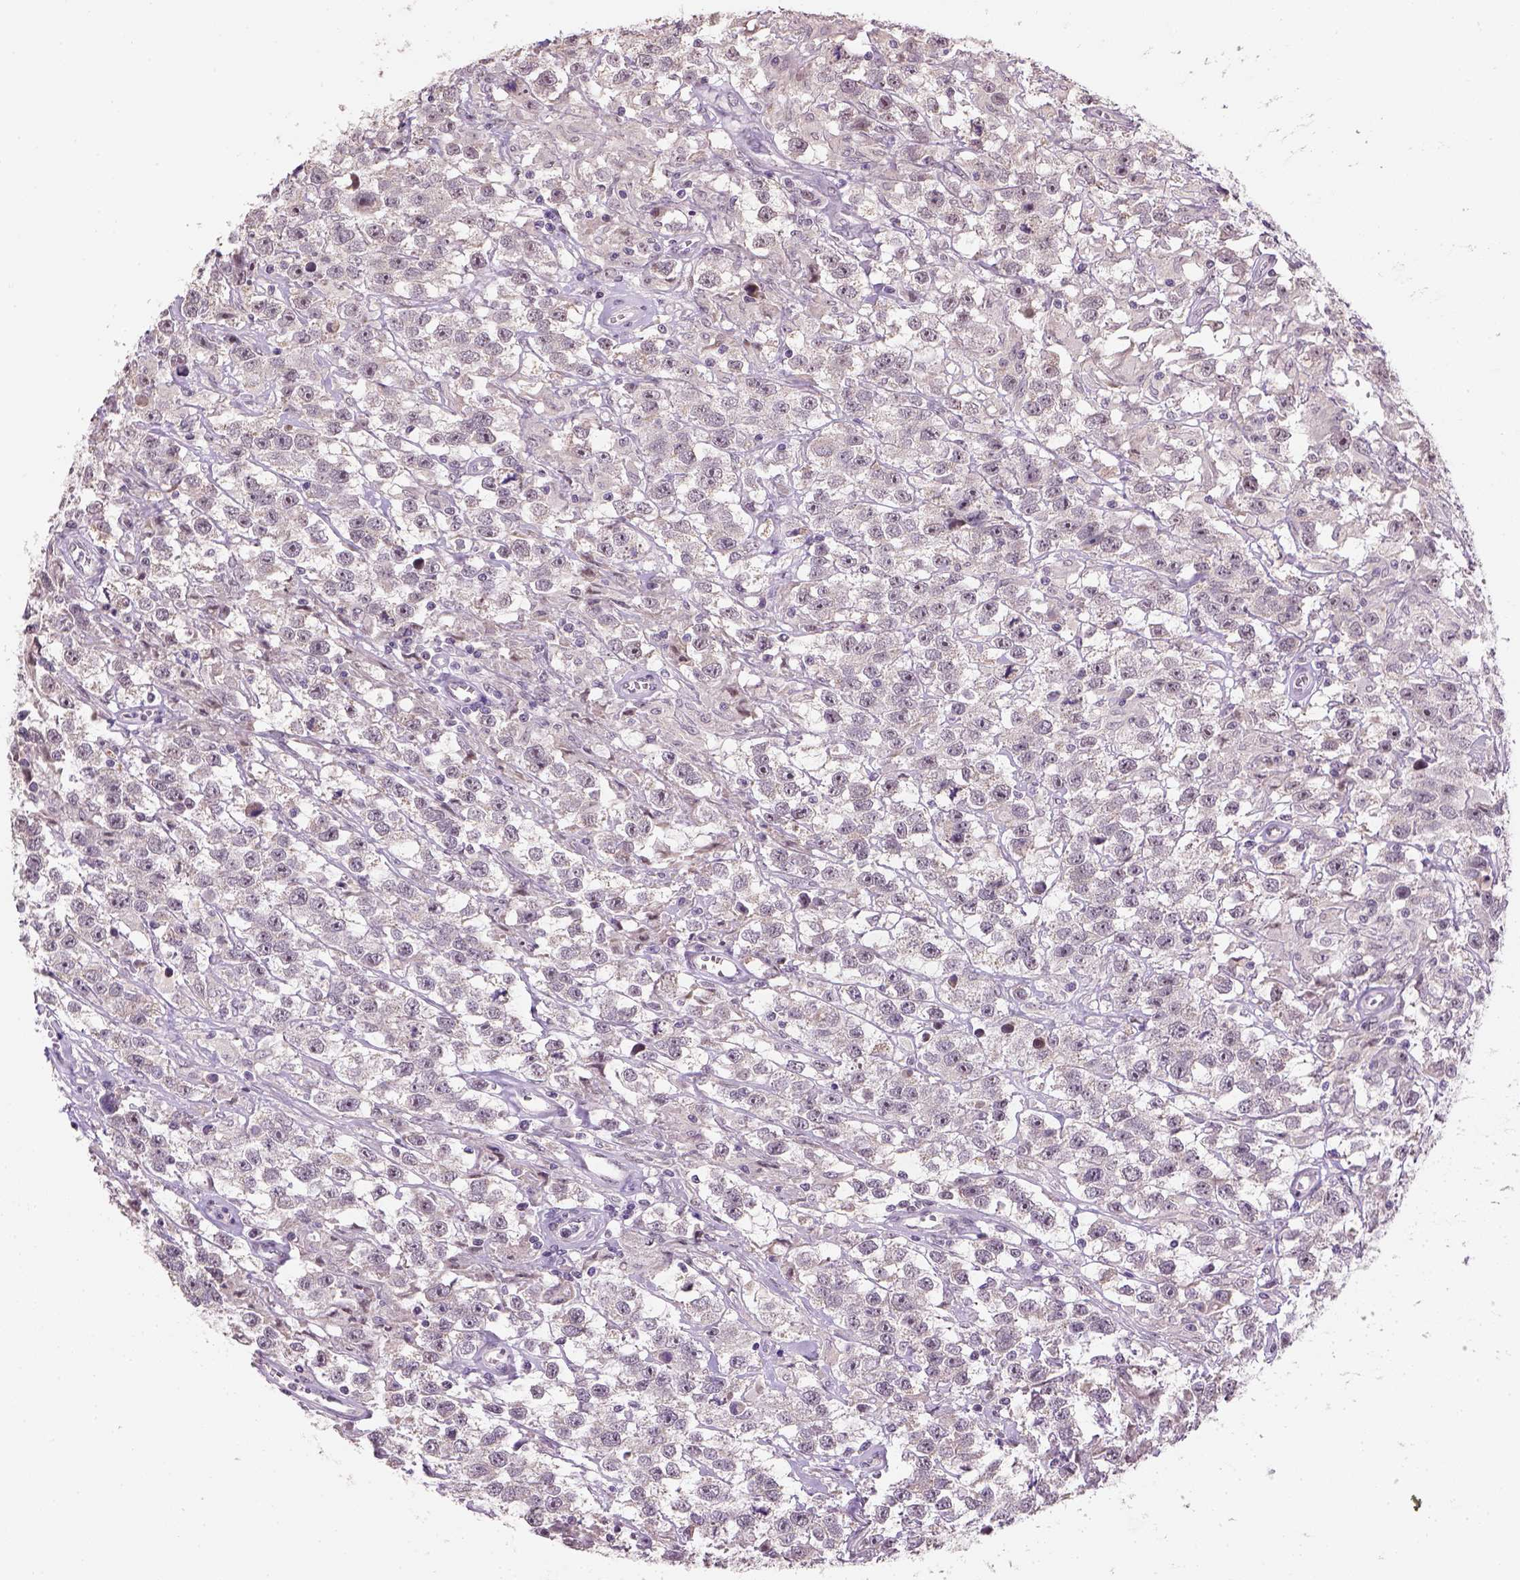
{"staining": {"intensity": "moderate", "quantity": "<25%", "location": "nuclear"}, "tissue": "testis cancer", "cell_type": "Tumor cells", "image_type": "cancer", "snomed": [{"axis": "morphology", "description": "Seminoma, NOS"}, {"axis": "topography", "description": "Testis"}], "caption": "Testis cancer (seminoma) tissue exhibits moderate nuclear staining in approximately <25% of tumor cells, visualized by immunohistochemistry.", "gene": "DDX50", "patient": {"sex": "male", "age": 43}}